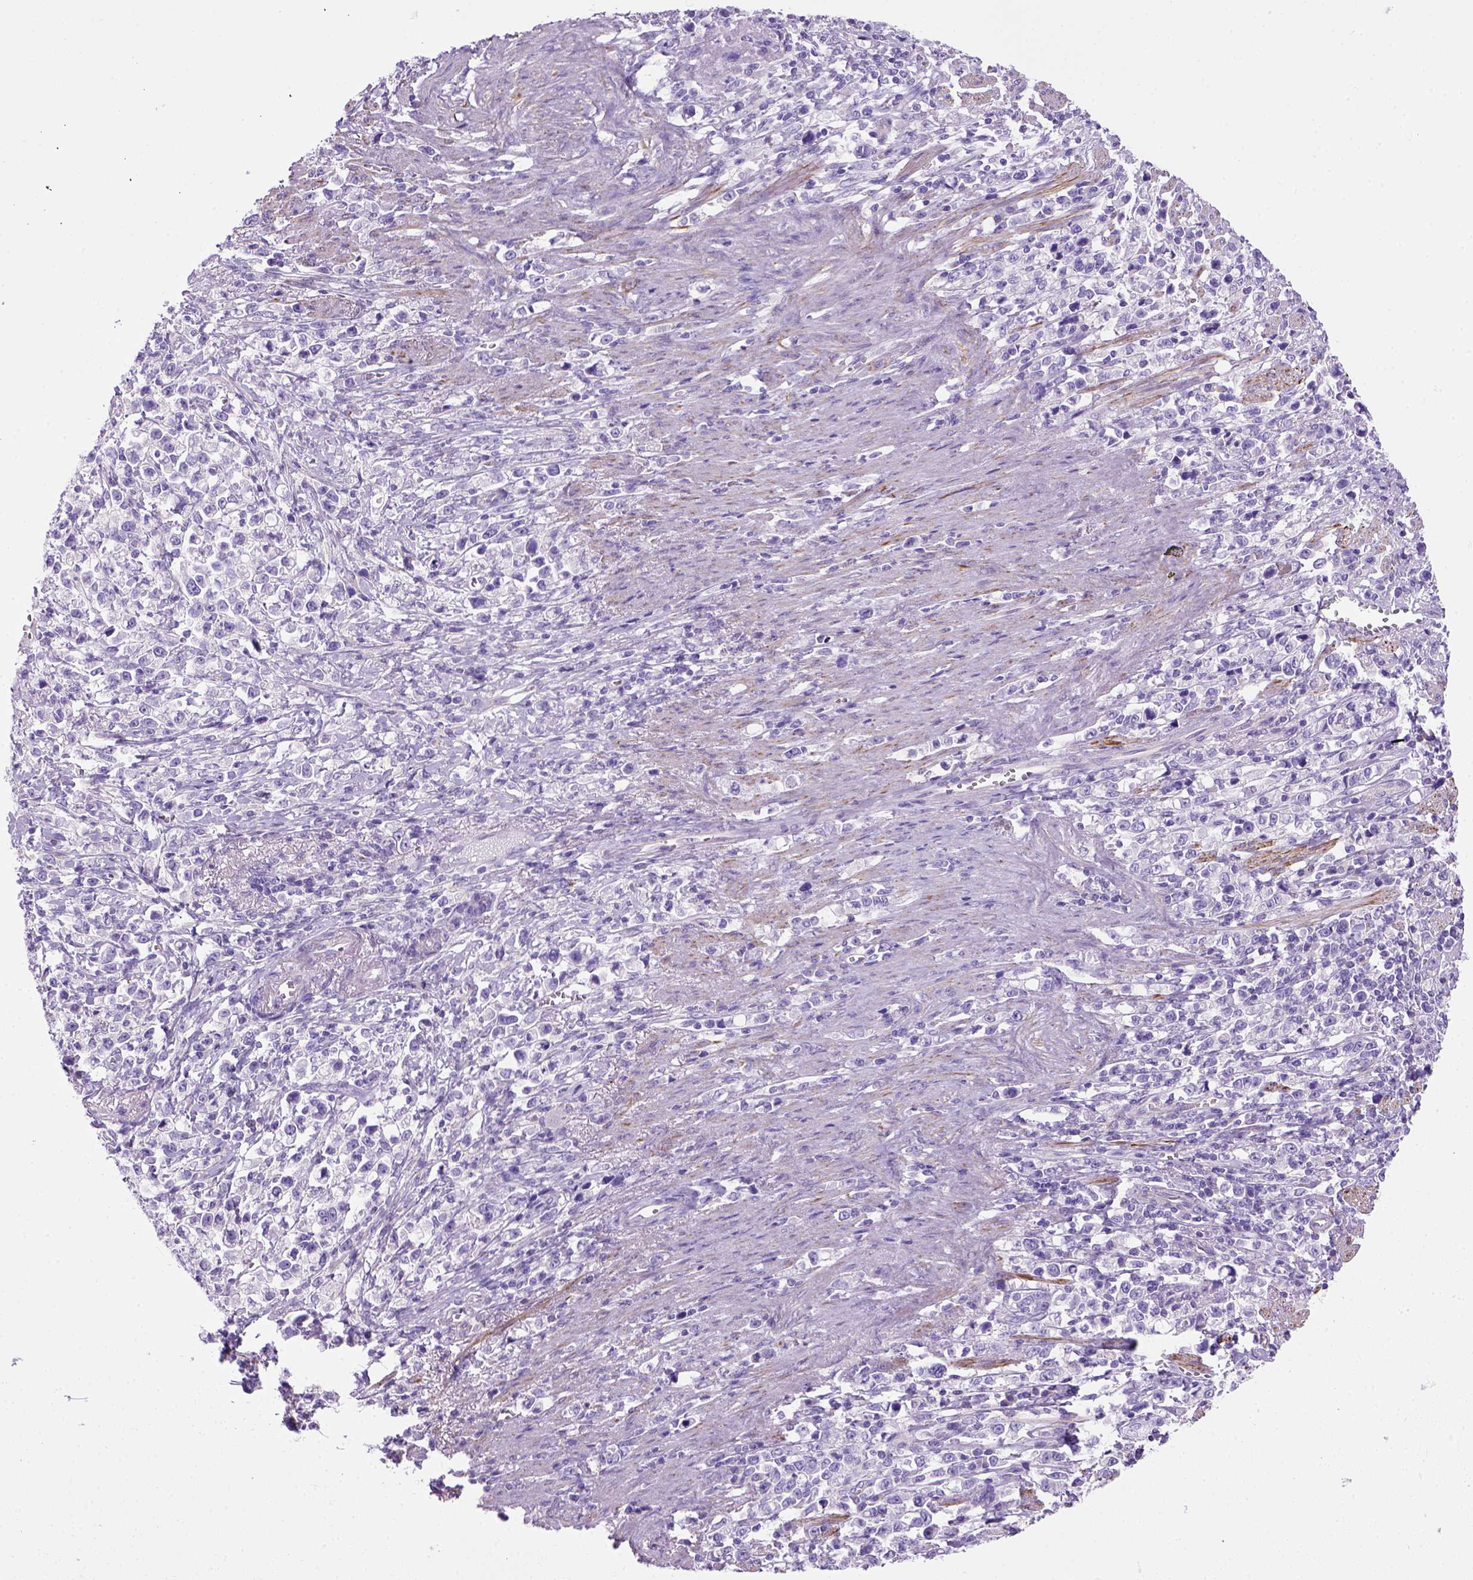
{"staining": {"intensity": "negative", "quantity": "none", "location": "none"}, "tissue": "stomach cancer", "cell_type": "Tumor cells", "image_type": "cancer", "snomed": [{"axis": "morphology", "description": "Adenocarcinoma, NOS"}, {"axis": "topography", "description": "Stomach"}], "caption": "Protein analysis of stomach cancer reveals no significant expression in tumor cells.", "gene": "ARHGEF33", "patient": {"sex": "male", "age": 63}}